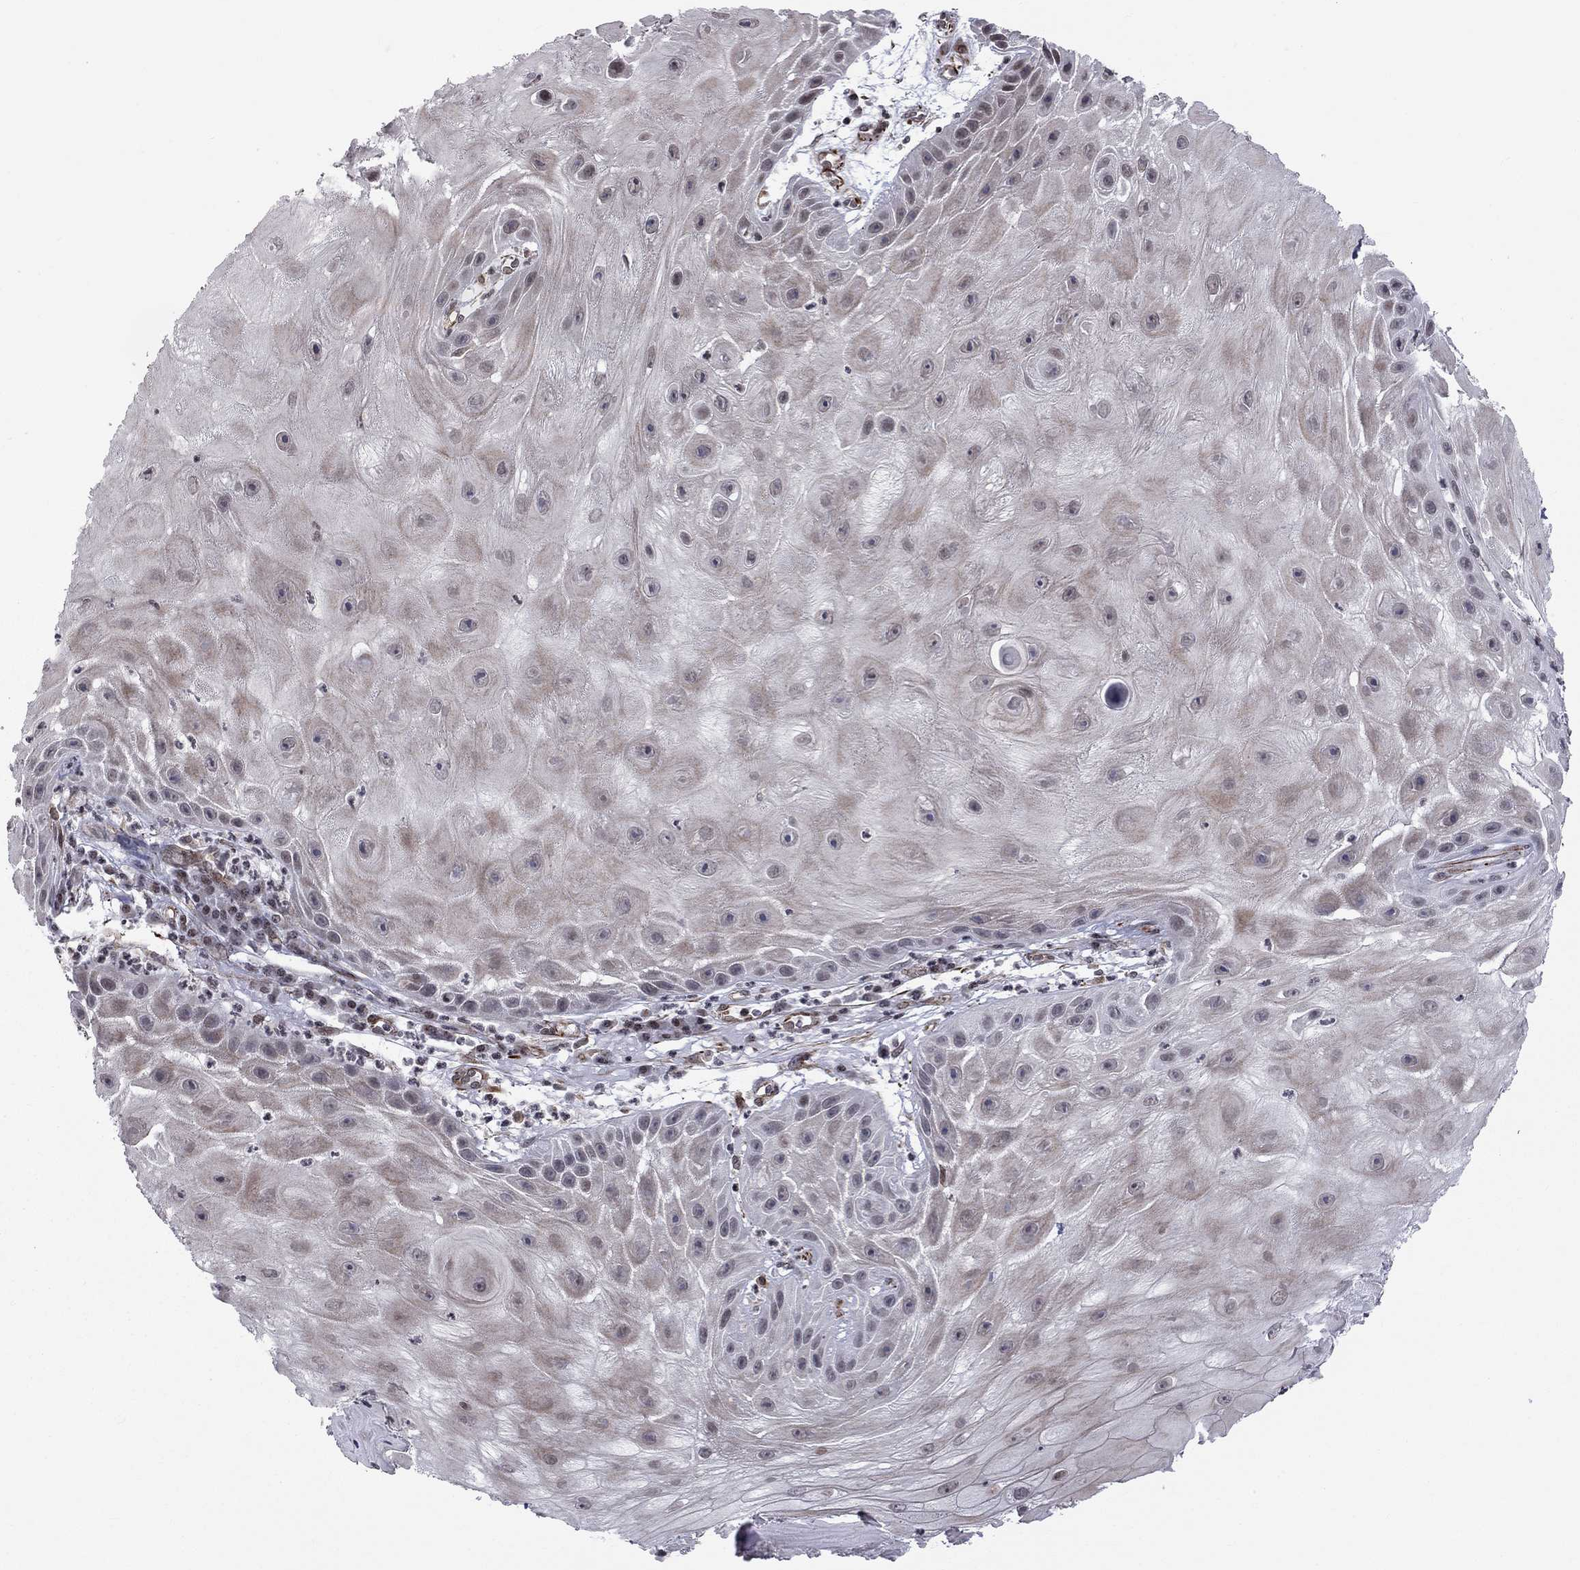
{"staining": {"intensity": "weak", "quantity": "<25%", "location": "cytoplasmic/membranous"}, "tissue": "skin cancer", "cell_type": "Tumor cells", "image_type": "cancer", "snomed": [{"axis": "morphology", "description": "Normal tissue, NOS"}, {"axis": "morphology", "description": "Squamous cell carcinoma, NOS"}, {"axis": "topography", "description": "Skin"}], "caption": "Immunohistochemistry (IHC) of skin squamous cell carcinoma reveals no expression in tumor cells.", "gene": "MTNR1B", "patient": {"sex": "male", "age": 79}}